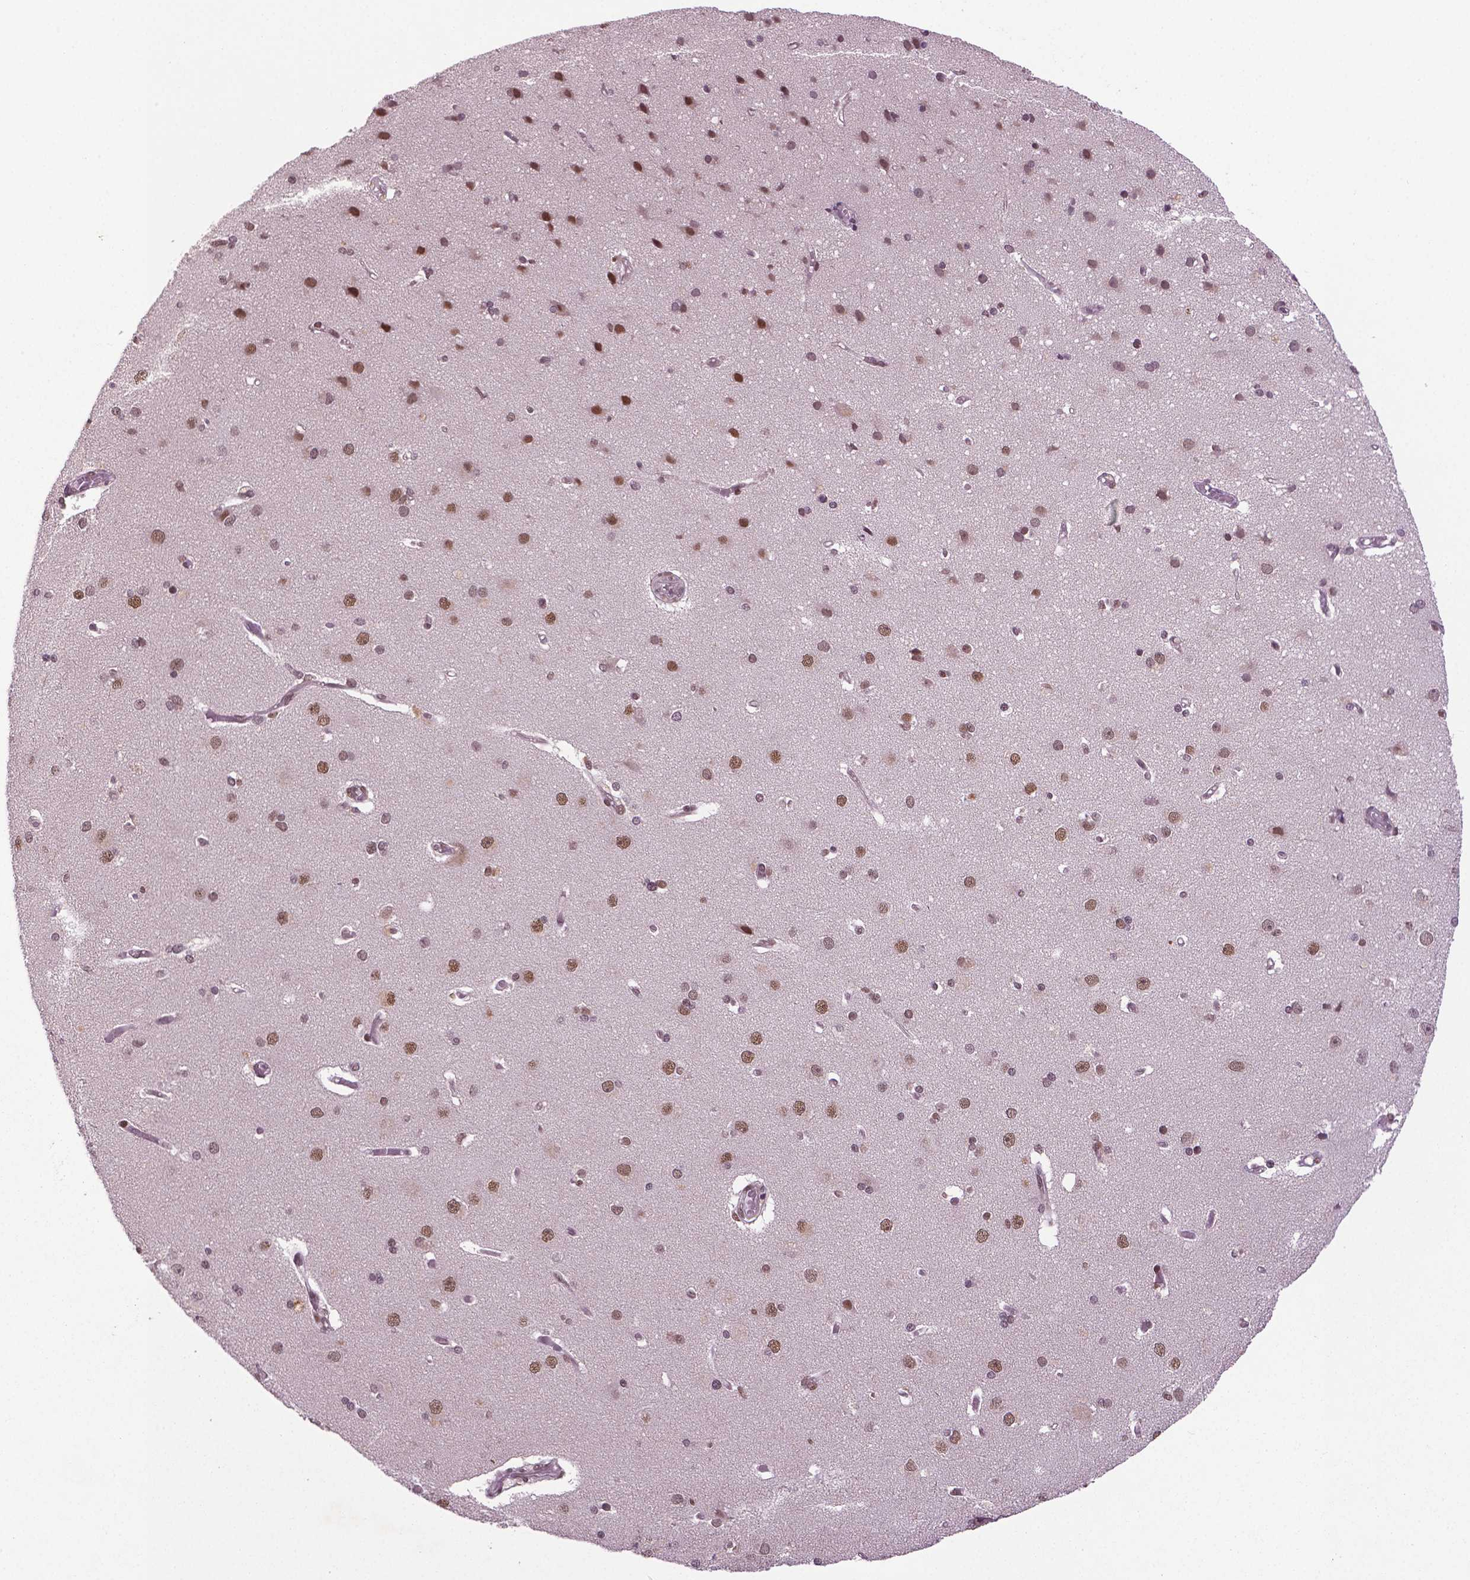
{"staining": {"intensity": "moderate", "quantity": "25%-75%", "location": "nuclear"}, "tissue": "cerebral cortex", "cell_type": "Endothelial cells", "image_type": "normal", "snomed": [{"axis": "morphology", "description": "Normal tissue, NOS"}, {"axis": "morphology", "description": "Glioma, malignant, High grade"}, {"axis": "topography", "description": "Cerebral cortex"}], "caption": "Protein staining by IHC reveals moderate nuclear expression in approximately 25%-75% of endothelial cells in normal cerebral cortex. (brown staining indicates protein expression, while blue staining denotes nuclei).", "gene": "SIRT6", "patient": {"sex": "male", "age": 71}}